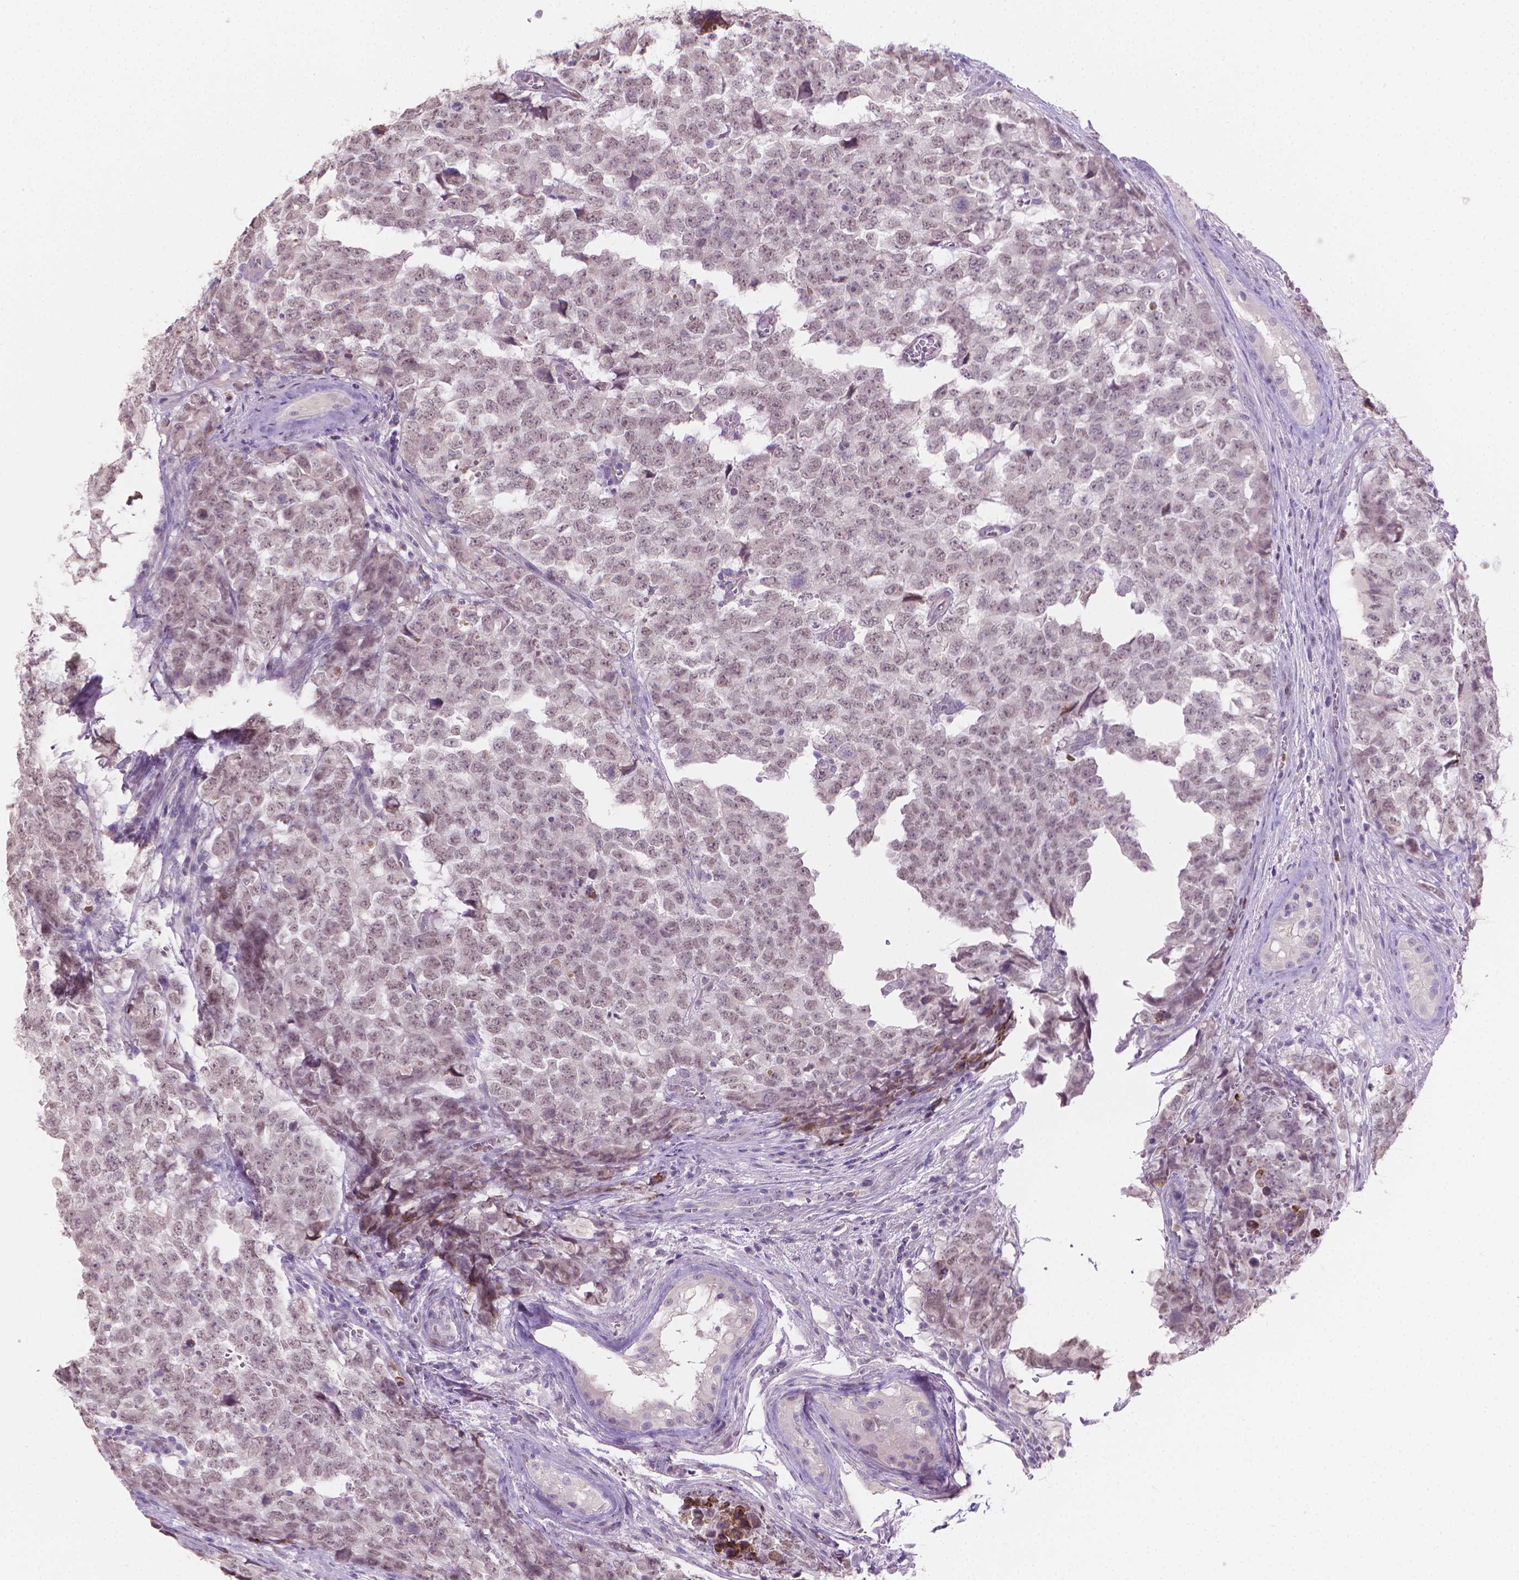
{"staining": {"intensity": "negative", "quantity": "none", "location": "none"}, "tissue": "testis cancer", "cell_type": "Tumor cells", "image_type": "cancer", "snomed": [{"axis": "morphology", "description": "Carcinoma, Embryonal, NOS"}, {"axis": "topography", "description": "Testis"}], "caption": "This is an immunohistochemistry photomicrograph of human embryonal carcinoma (testis). There is no staining in tumor cells.", "gene": "GSDMA", "patient": {"sex": "male", "age": 23}}